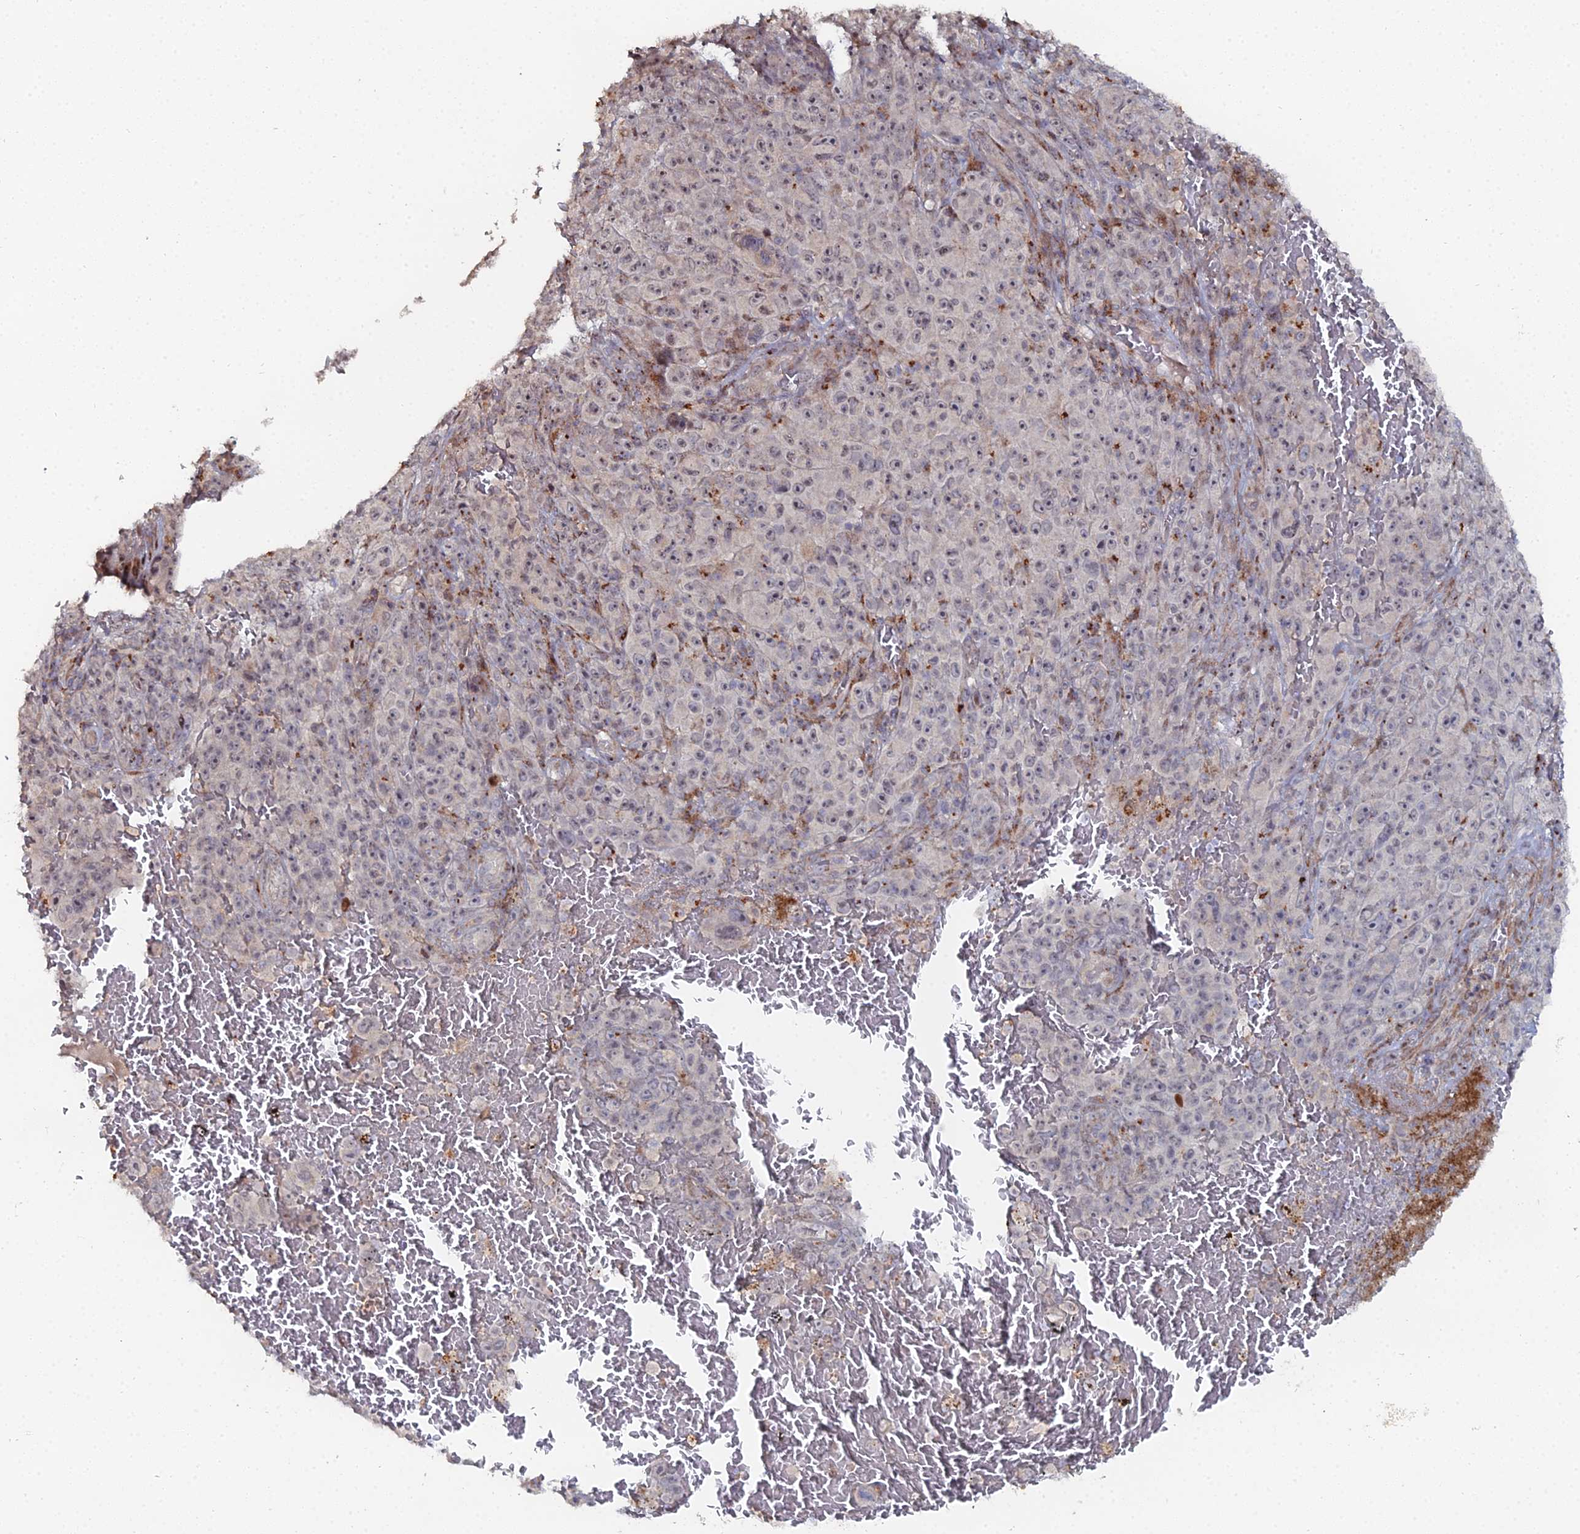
{"staining": {"intensity": "negative", "quantity": "none", "location": "none"}, "tissue": "melanoma", "cell_type": "Tumor cells", "image_type": "cancer", "snomed": [{"axis": "morphology", "description": "Malignant melanoma, NOS"}, {"axis": "topography", "description": "Skin"}], "caption": "Immunohistochemistry of malignant melanoma reveals no staining in tumor cells.", "gene": "SGMS1", "patient": {"sex": "female", "age": 82}}